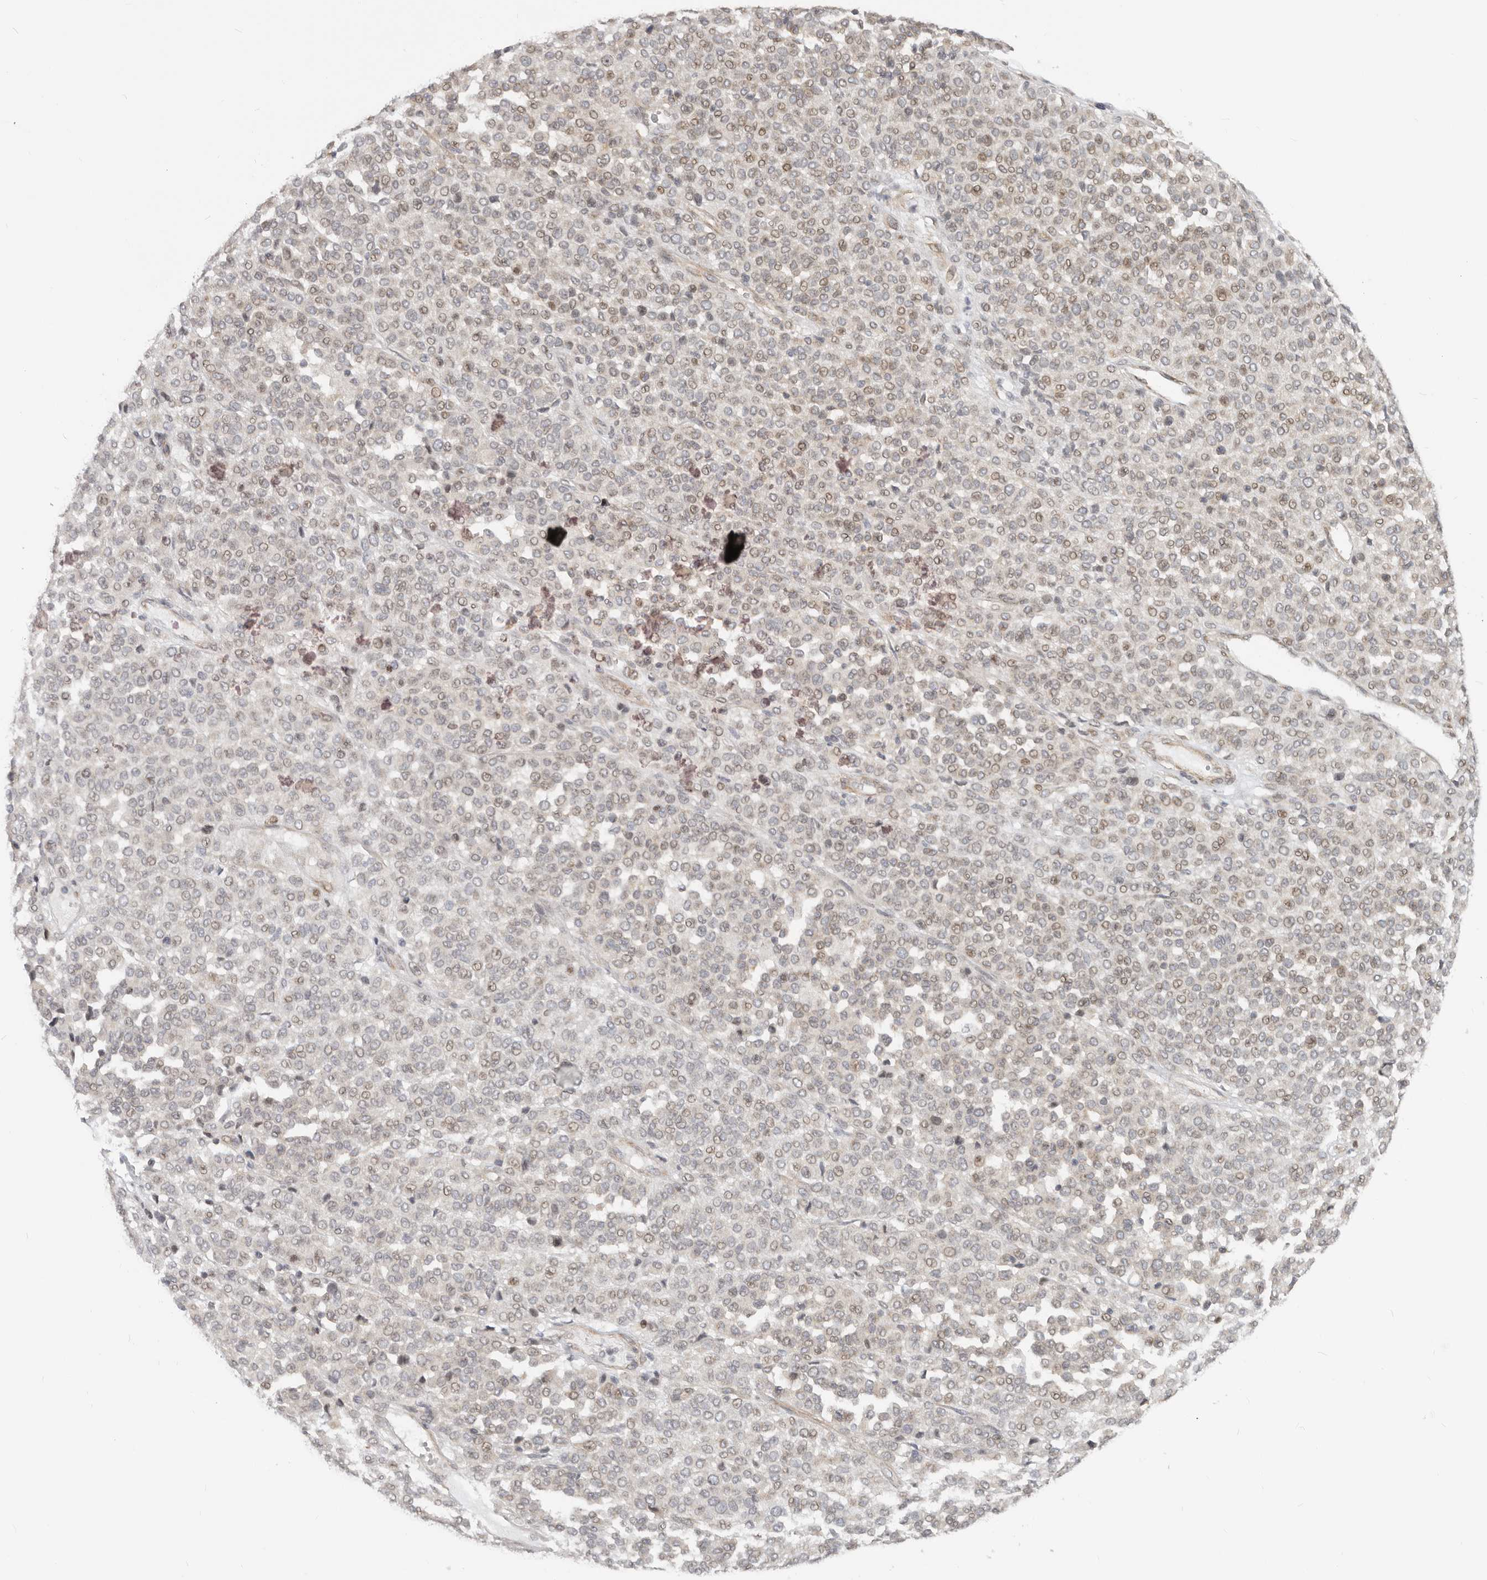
{"staining": {"intensity": "weak", "quantity": "<25%", "location": "cytoplasmic/membranous"}, "tissue": "melanoma", "cell_type": "Tumor cells", "image_type": "cancer", "snomed": [{"axis": "morphology", "description": "Malignant melanoma, Metastatic site"}, {"axis": "topography", "description": "Pancreas"}], "caption": "Malignant melanoma (metastatic site) was stained to show a protein in brown. There is no significant positivity in tumor cells. The staining is performed using DAB brown chromogen with nuclei counter-stained in using hematoxylin.", "gene": "NUP153", "patient": {"sex": "female", "age": 30}}